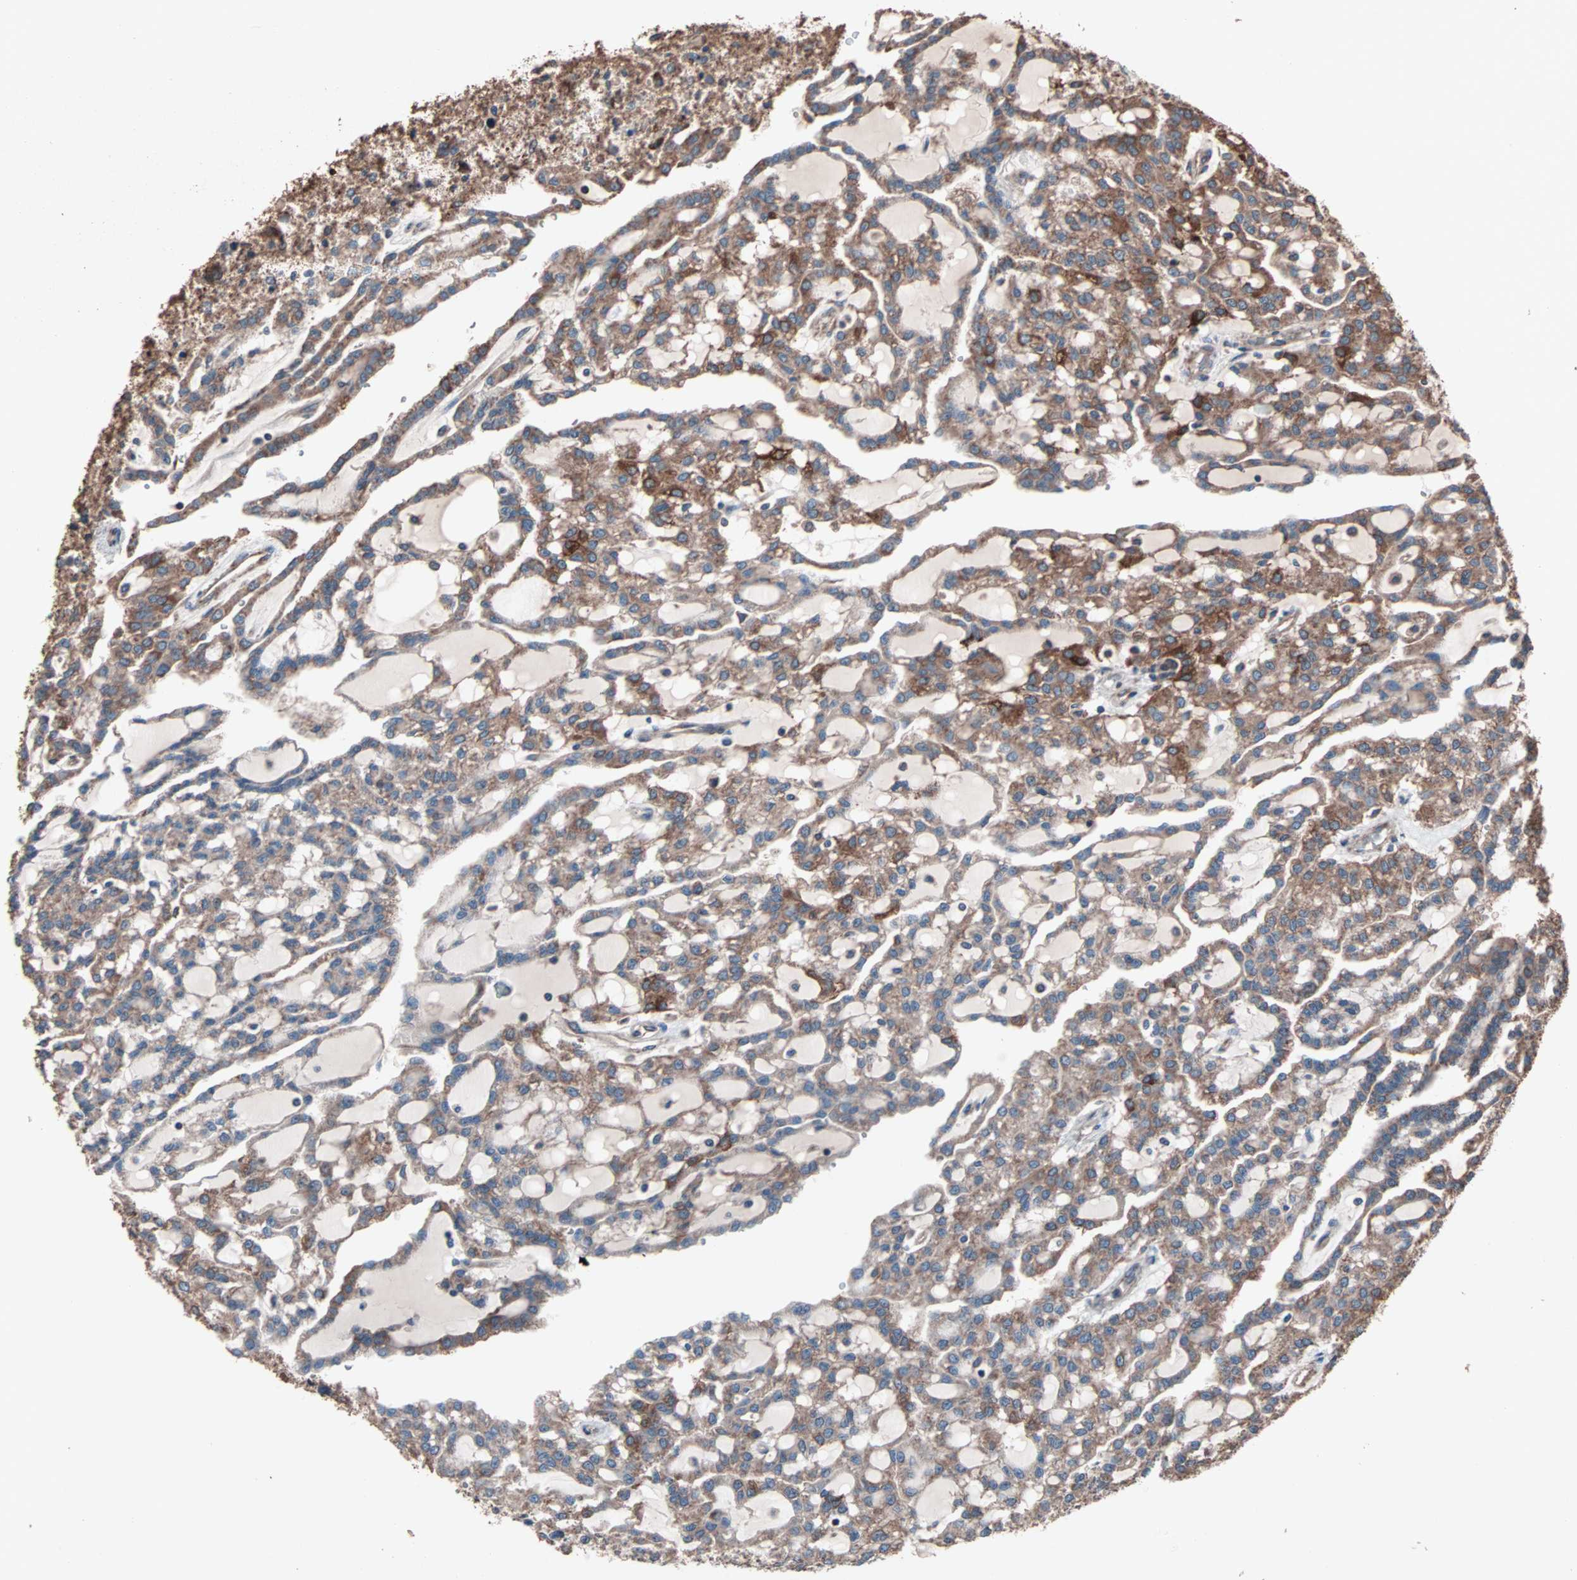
{"staining": {"intensity": "moderate", "quantity": ">75%", "location": "cytoplasmic/membranous"}, "tissue": "renal cancer", "cell_type": "Tumor cells", "image_type": "cancer", "snomed": [{"axis": "morphology", "description": "Adenocarcinoma, NOS"}, {"axis": "topography", "description": "Kidney"}], "caption": "Moderate cytoplasmic/membranous staining is identified in approximately >75% of tumor cells in renal adenocarcinoma.", "gene": "MRPL2", "patient": {"sex": "male", "age": 63}}